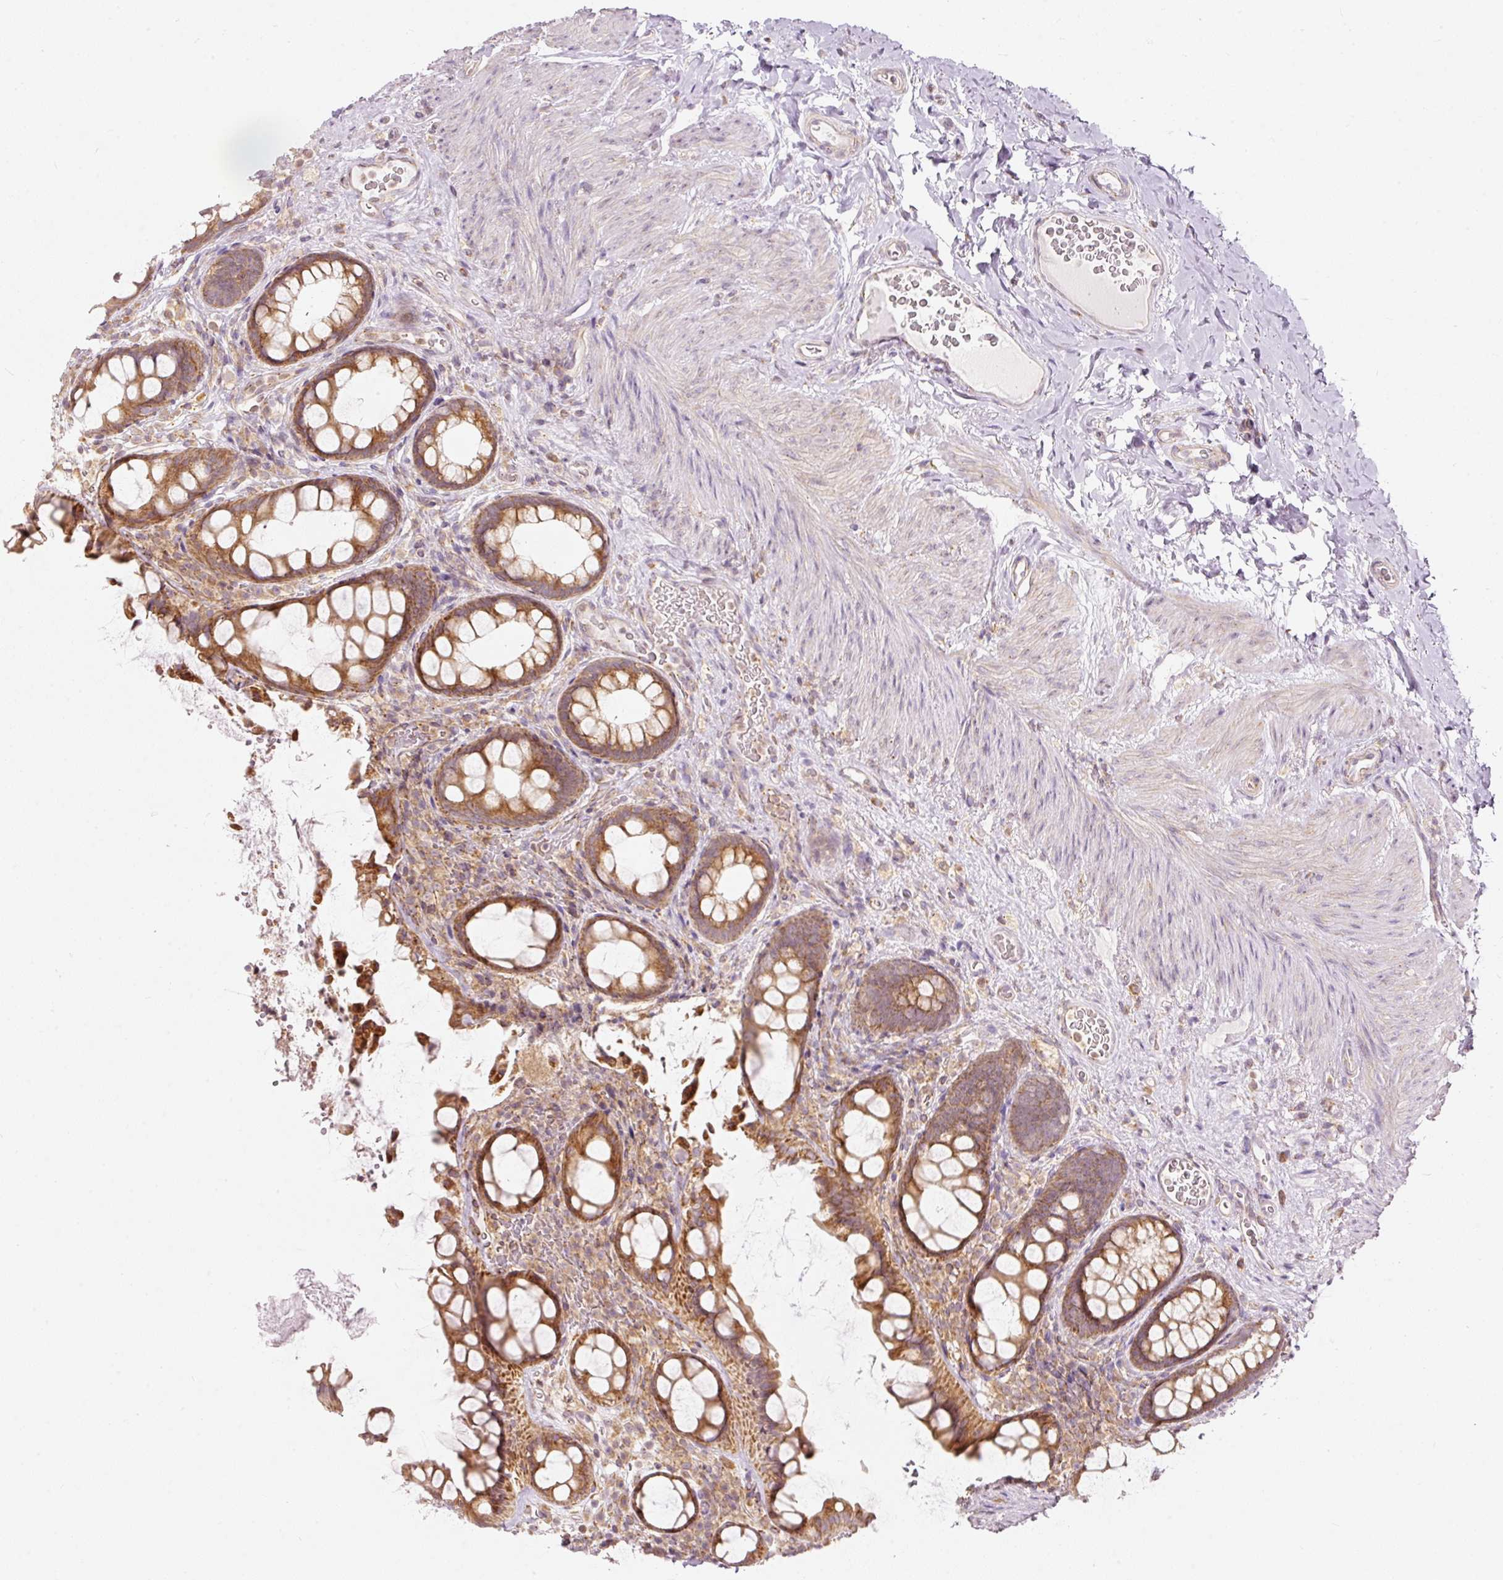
{"staining": {"intensity": "moderate", "quantity": ">75%", "location": "cytoplasmic/membranous"}, "tissue": "rectum", "cell_type": "Glandular cells", "image_type": "normal", "snomed": [{"axis": "morphology", "description": "Normal tissue, NOS"}, {"axis": "topography", "description": "Rectum"}, {"axis": "topography", "description": "Peripheral nerve tissue"}], "caption": "A brown stain shows moderate cytoplasmic/membranous positivity of a protein in glandular cells of normal human rectum. (brown staining indicates protein expression, while blue staining denotes nuclei).", "gene": "SNAPC5", "patient": {"sex": "female", "age": 69}}